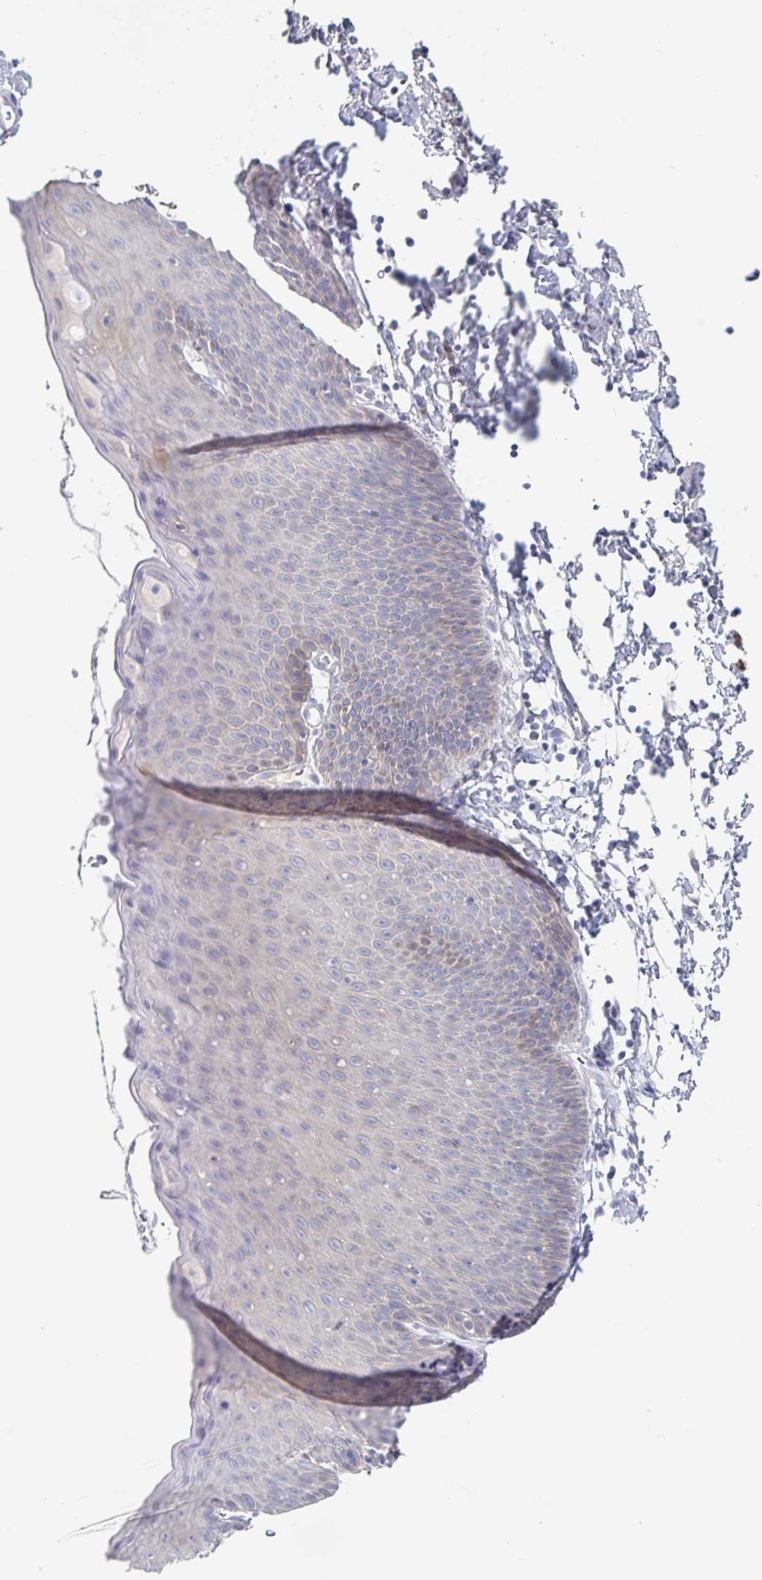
{"staining": {"intensity": "negative", "quantity": "none", "location": "none"}, "tissue": "skin", "cell_type": "Epidermal cells", "image_type": "normal", "snomed": [{"axis": "morphology", "description": "Normal tissue, NOS"}, {"axis": "topography", "description": "Anal"}], "caption": "IHC micrograph of normal skin stained for a protein (brown), which exhibits no staining in epidermal cells.", "gene": "GPR148", "patient": {"sex": "male", "age": 53}}